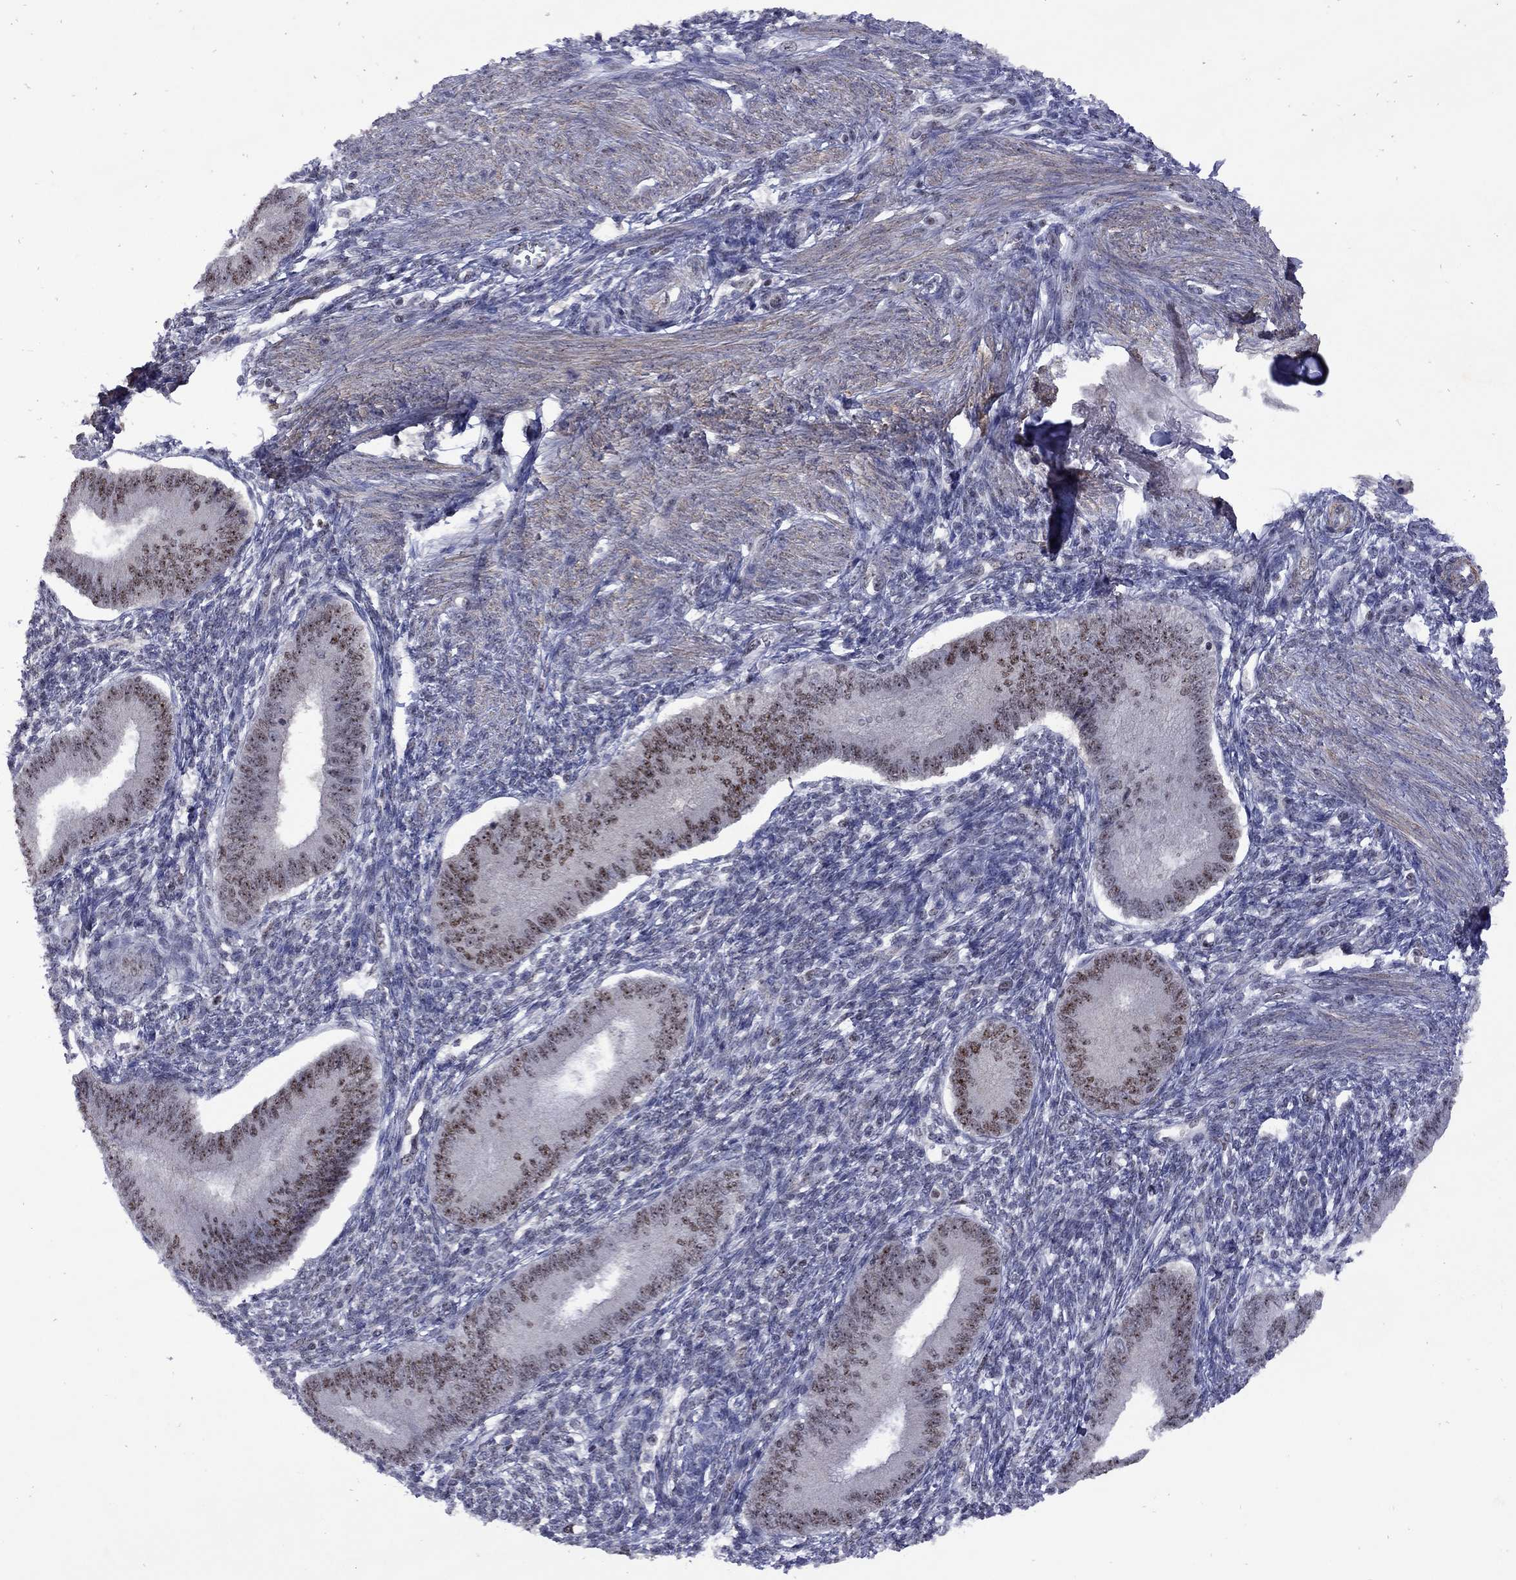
{"staining": {"intensity": "moderate", "quantity": "<25%", "location": "nuclear"}, "tissue": "endometrium", "cell_type": "Cells in endometrial stroma", "image_type": "normal", "snomed": [{"axis": "morphology", "description": "Normal tissue, NOS"}, {"axis": "topography", "description": "Endometrium"}], "caption": "Cells in endometrial stroma reveal low levels of moderate nuclear positivity in about <25% of cells in unremarkable human endometrium. (Stains: DAB (3,3'-diaminobenzidine) in brown, nuclei in blue, Microscopy: brightfield microscopy at high magnification).", "gene": "SPOUT1", "patient": {"sex": "female", "age": 39}}